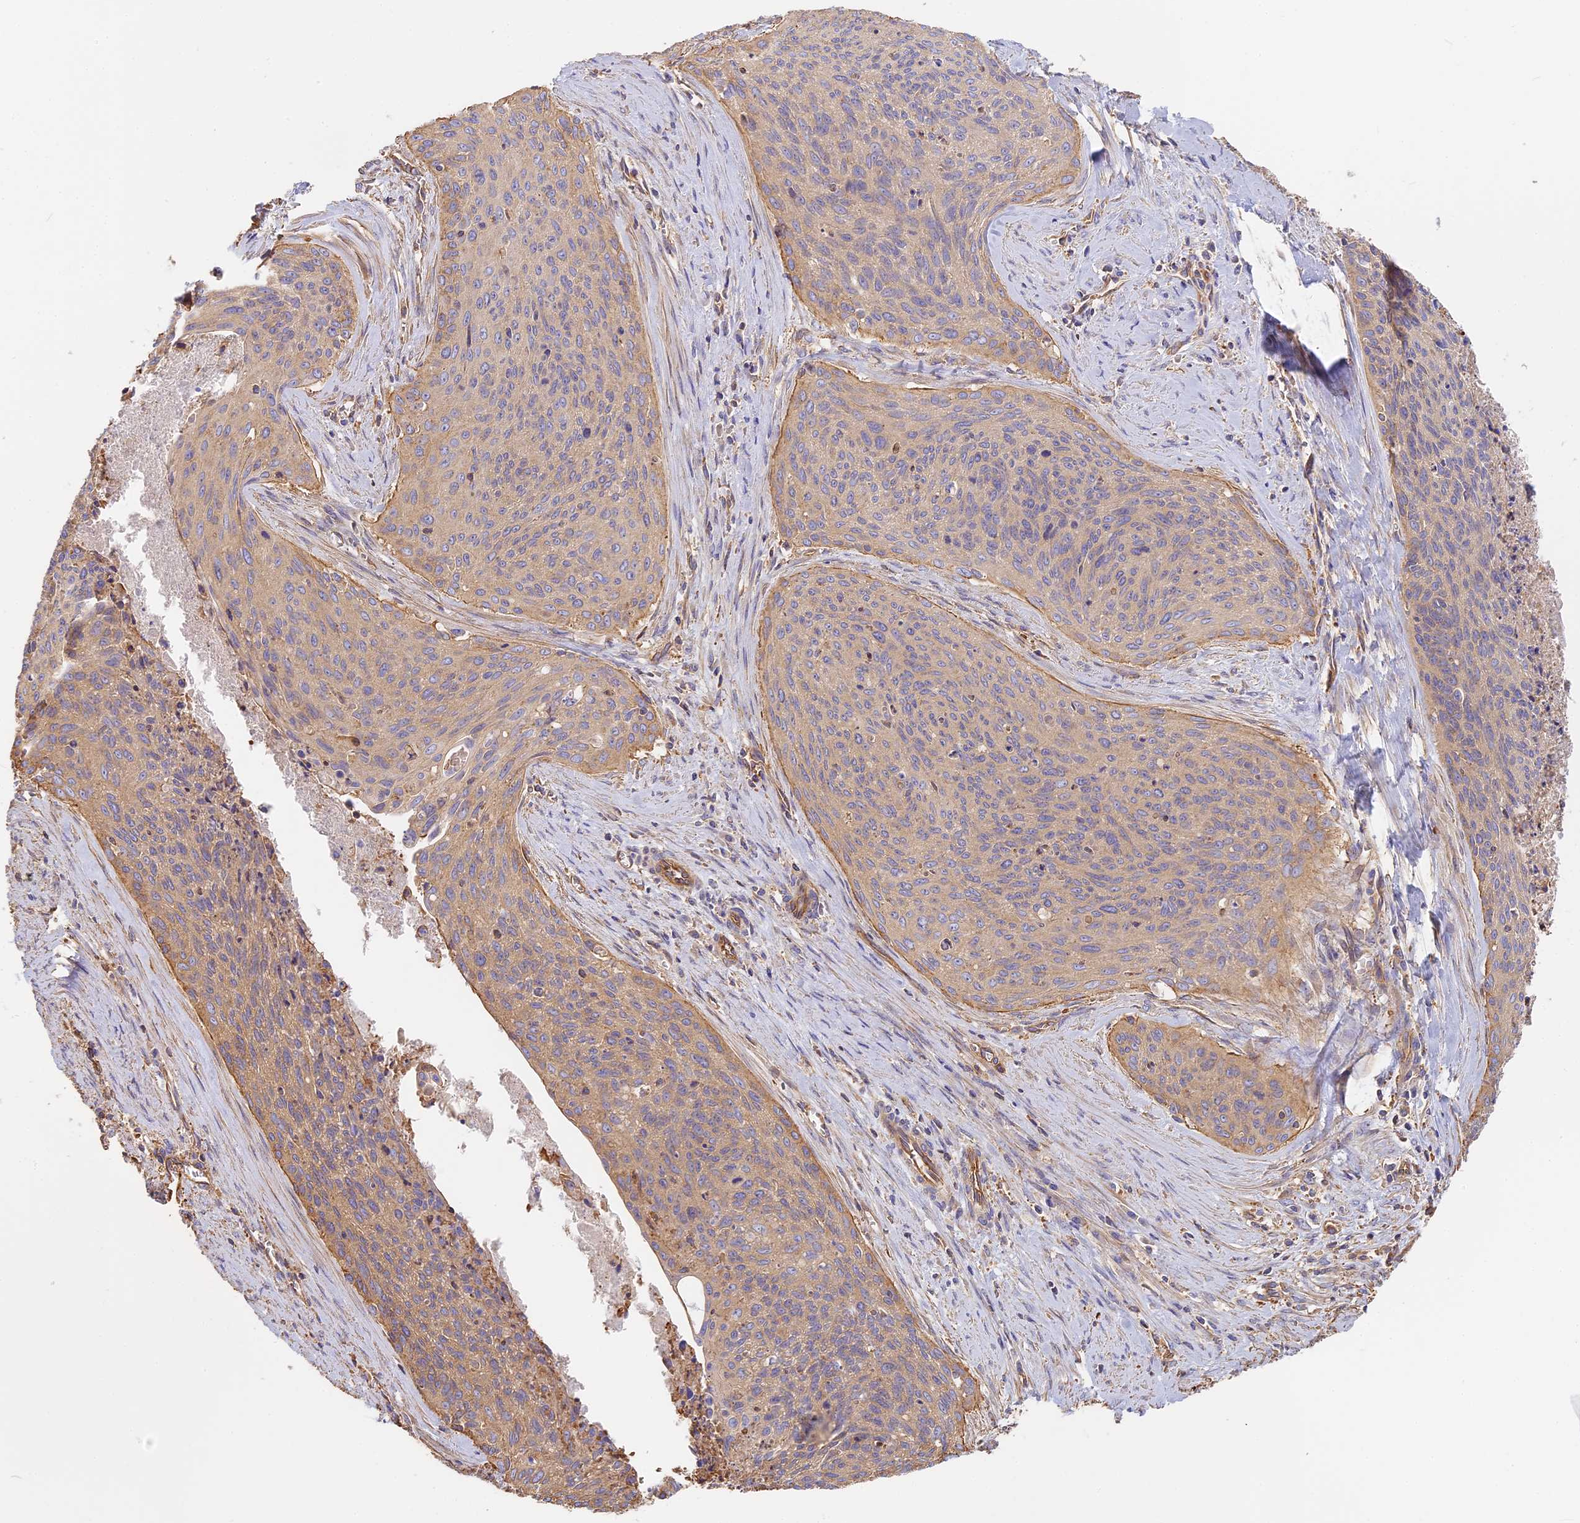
{"staining": {"intensity": "weak", "quantity": ">75%", "location": "cytoplasmic/membranous"}, "tissue": "cervical cancer", "cell_type": "Tumor cells", "image_type": "cancer", "snomed": [{"axis": "morphology", "description": "Squamous cell carcinoma, NOS"}, {"axis": "topography", "description": "Cervix"}], "caption": "Human cervical squamous cell carcinoma stained for a protein (brown) demonstrates weak cytoplasmic/membranous positive positivity in about >75% of tumor cells.", "gene": "VPS18", "patient": {"sex": "female", "age": 55}}